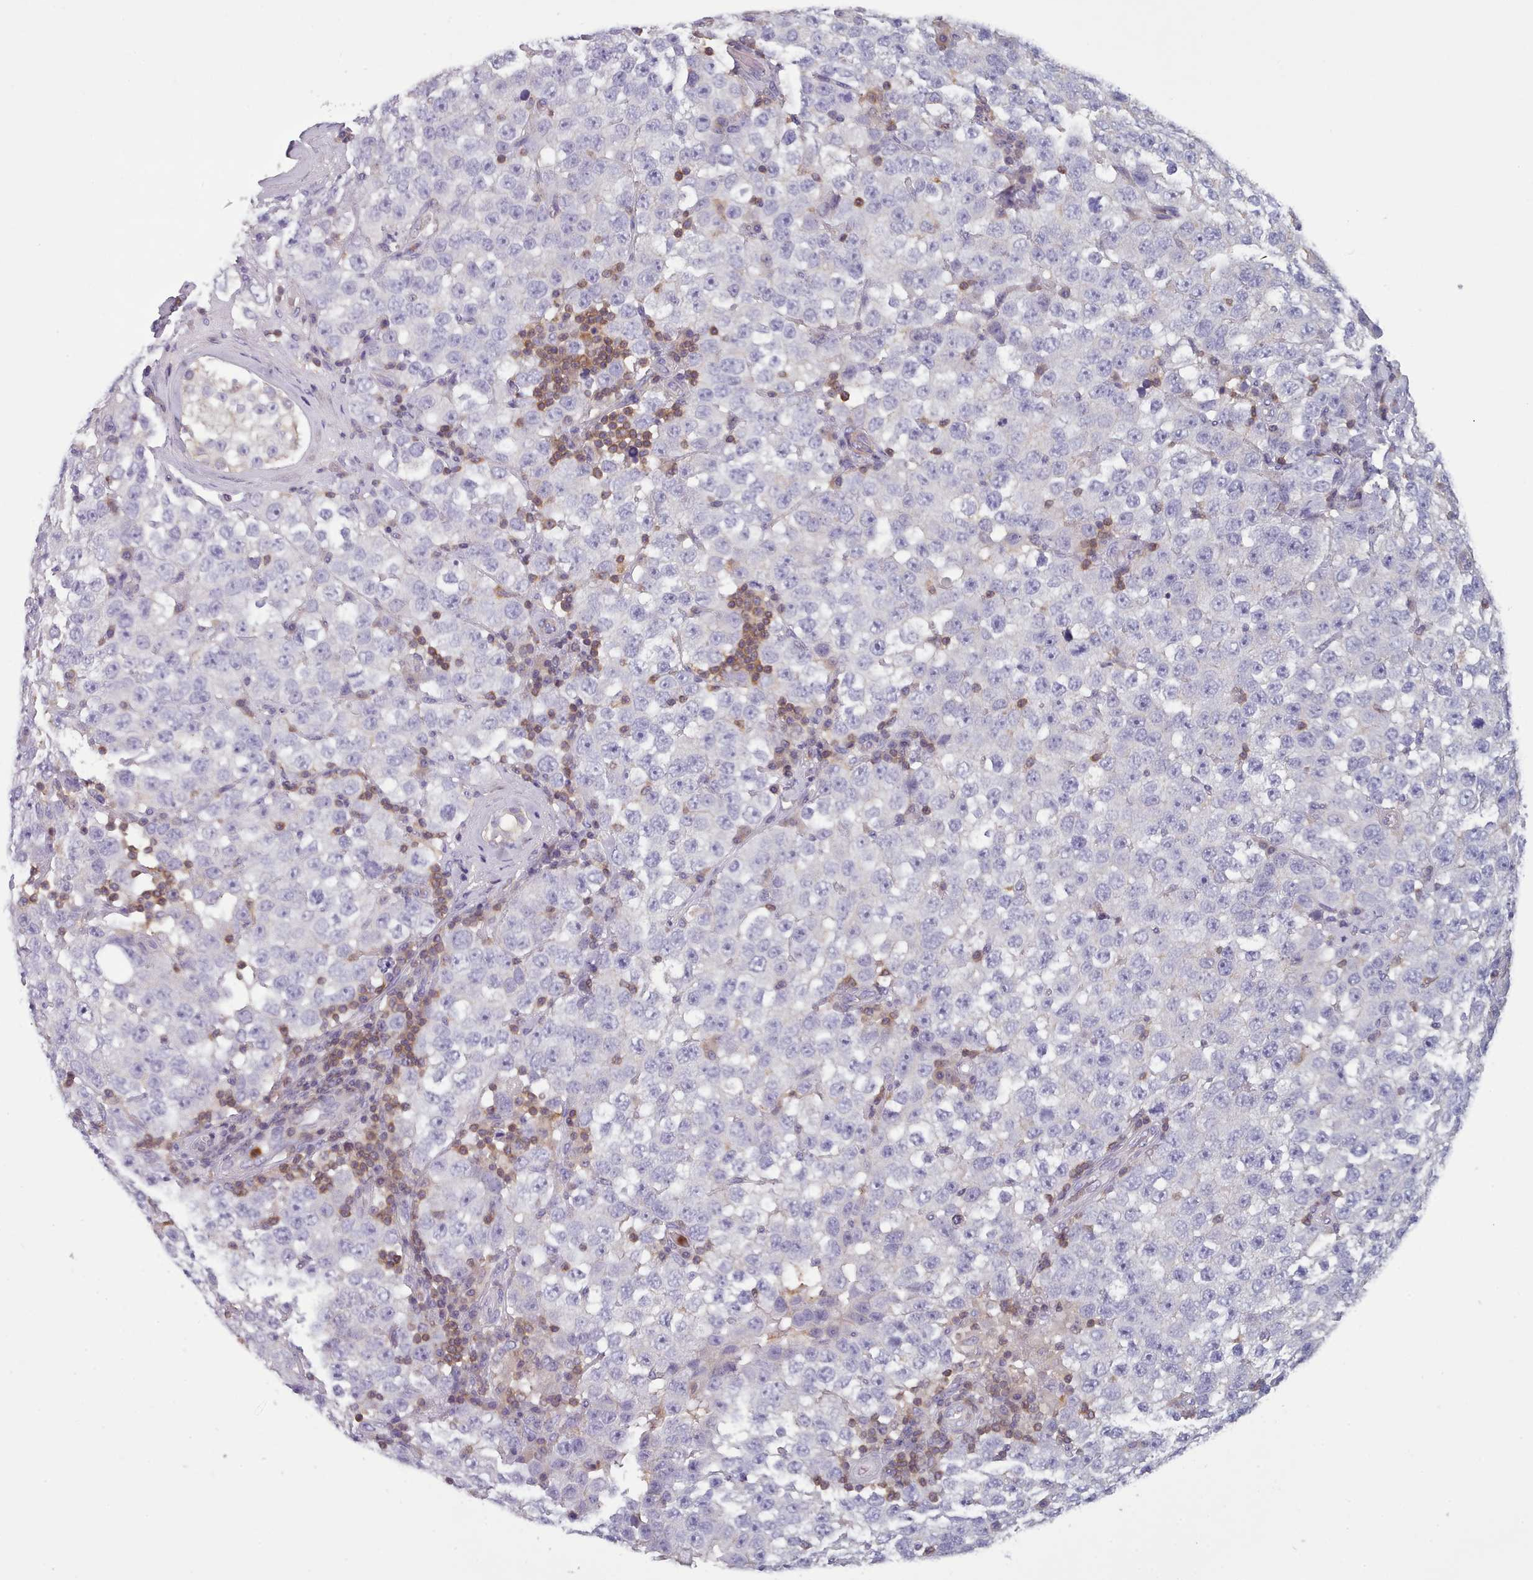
{"staining": {"intensity": "negative", "quantity": "none", "location": "none"}, "tissue": "testis cancer", "cell_type": "Tumor cells", "image_type": "cancer", "snomed": [{"axis": "morphology", "description": "Seminoma, NOS"}, {"axis": "topography", "description": "Testis"}], "caption": "This histopathology image is of seminoma (testis) stained with immunohistochemistry to label a protein in brown with the nuclei are counter-stained blue. There is no positivity in tumor cells.", "gene": "RAC2", "patient": {"sex": "male", "age": 28}}